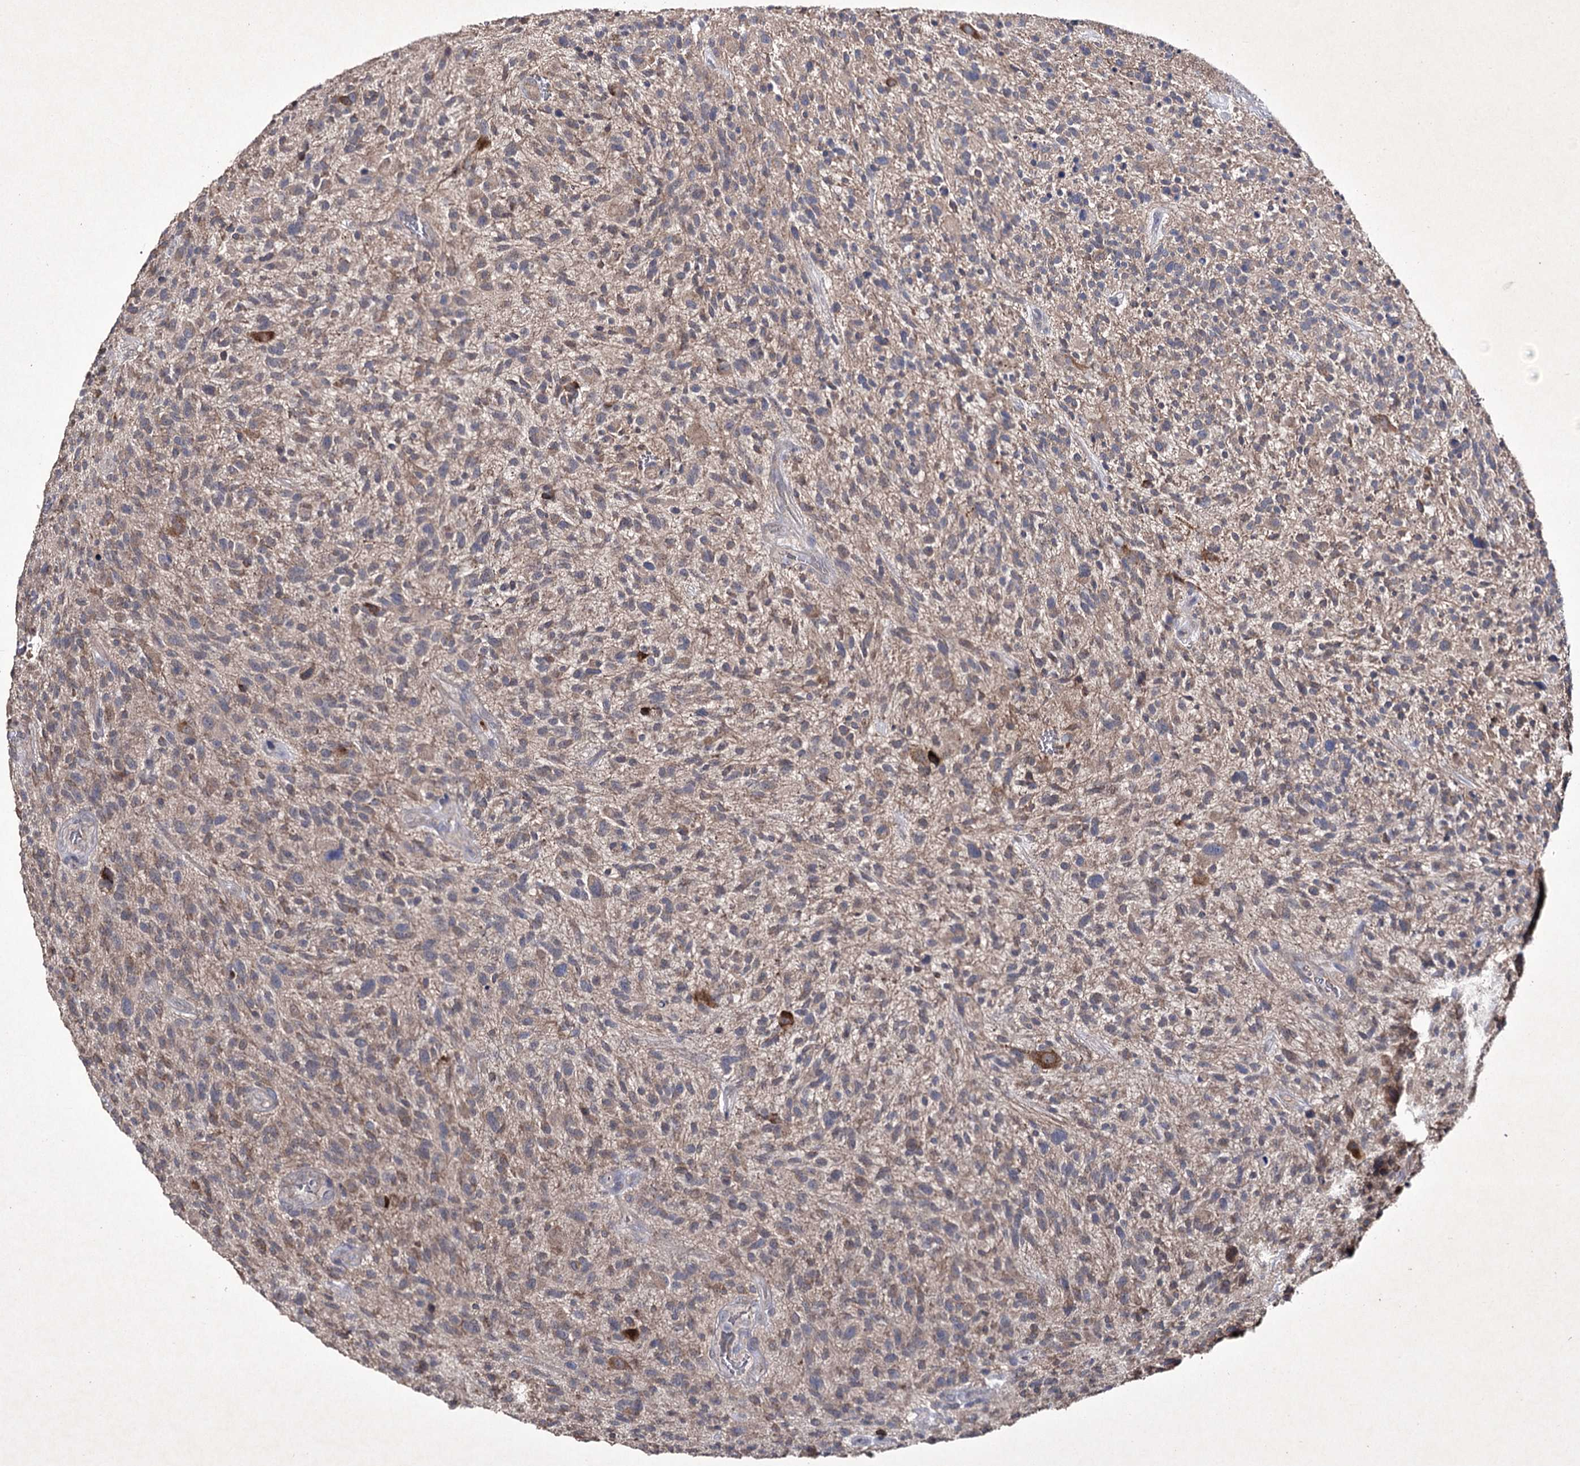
{"staining": {"intensity": "weak", "quantity": "25%-75%", "location": "cytoplasmic/membranous"}, "tissue": "glioma", "cell_type": "Tumor cells", "image_type": "cancer", "snomed": [{"axis": "morphology", "description": "Glioma, malignant, High grade"}, {"axis": "topography", "description": "Brain"}], "caption": "Malignant glioma (high-grade) was stained to show a protein in brown. There is low levels of weak cytoplasmic/membranous staining in approximately 25%-75% of tumor cells.", "gene": "SEMA4G", "patient": {"sex": "male", "age": 47}}